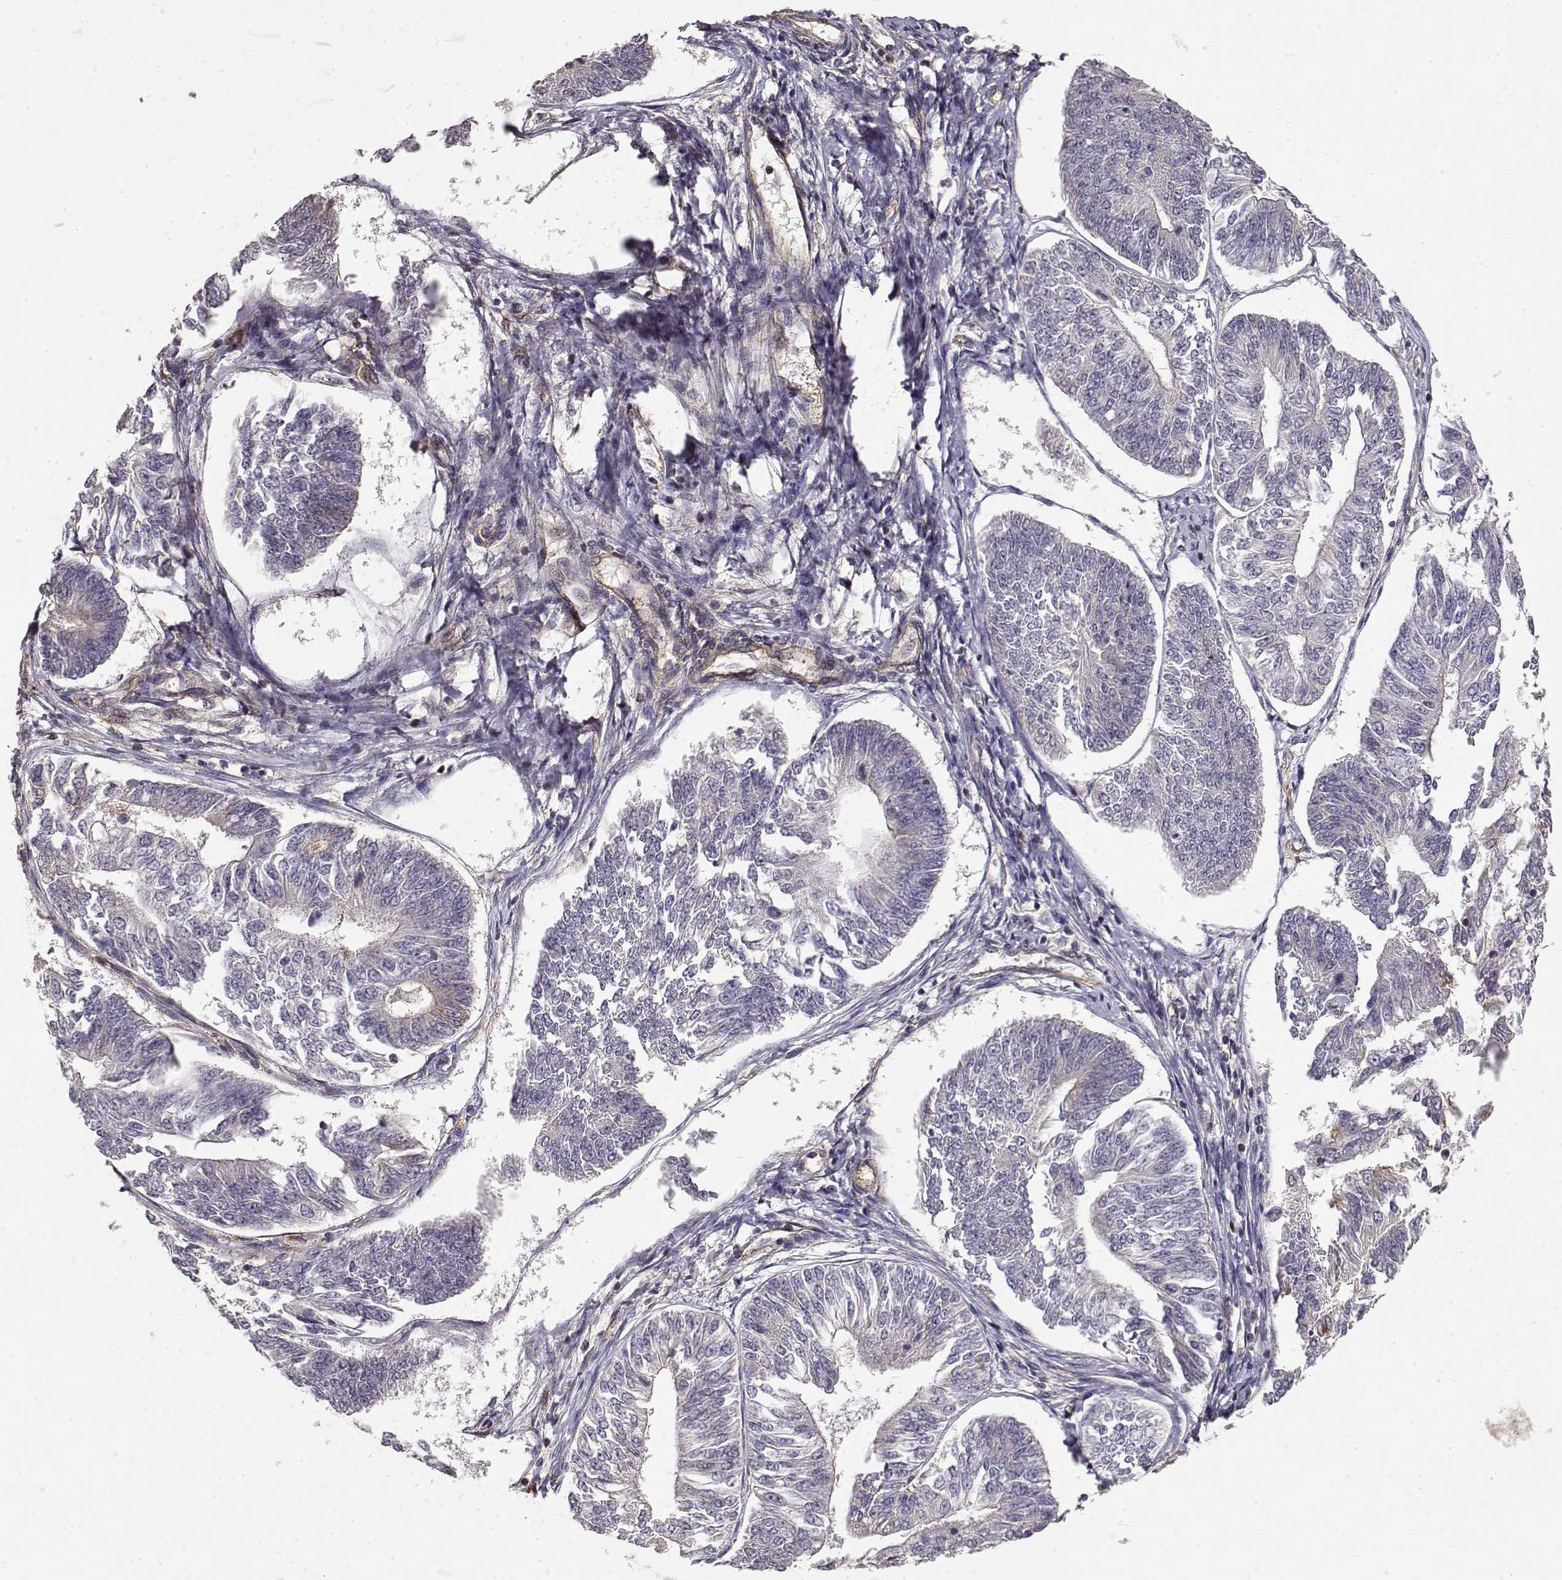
{"staining": {"intensity": "negative", "quantity": "none", "location": "none"}, "tissue": "endometrial cancer", "cell_type": "Tumor cells", "image_type": "cancer", "snomed": [{"axis": "morphology", "description": "Adenocarcinoma, NOS"}, {"axis": "topography", "description": "Endometrium"}], "caption": "IHC of human endometrial adenocarcinoma exhibits no positivity in tumor cells.", "gene": "IFITM1", "patient": {"sex": "female", "age": 58}}